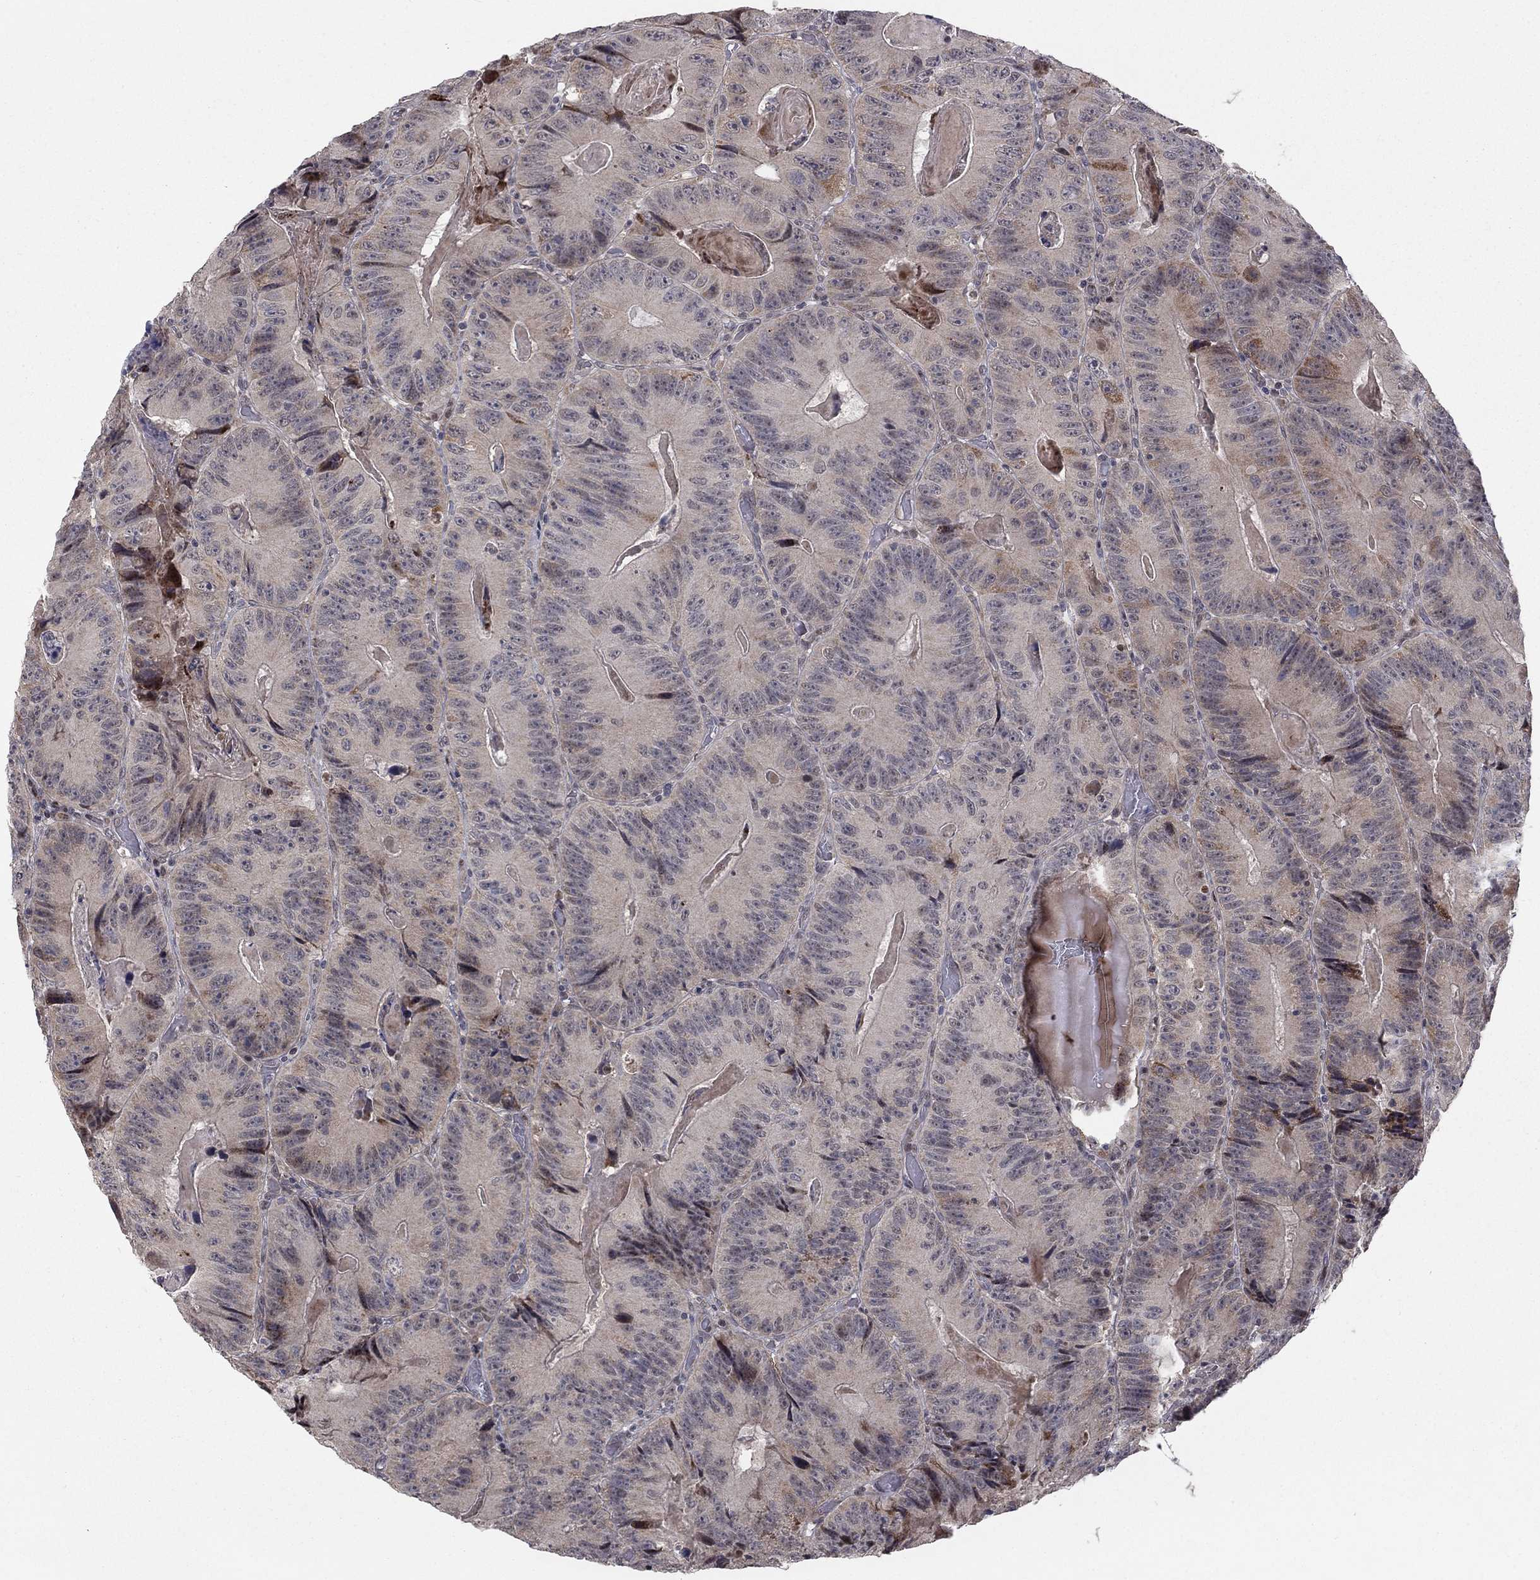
{"staining": {"intensity": "moderate", "quantity": "<25%", "location": "cytoplasmic/membranous"}, "tissue": "colorectal cancer", "cell_type": "Tumor cells", "image_type": "cancer", "snomed": [{"axis": "morphology", "description": "Adenocarcinoma, NOS"}, {"axis": "topography", "description": "Colon"}], "caption": "Immunohistochemistry (IHC) photomicrograph of neoplastic tissue: colorectal adenocarcinoma stained using immunohistochemistry (IHC) reveals low levels of moderate protein expression localized specifically in the cytoplasmic/membranous of tumor cells, appearing as a cytoplasmic/membranous brown color.", "gene": "ZNF395", "patient": {"sex": "female", "age": 86}}